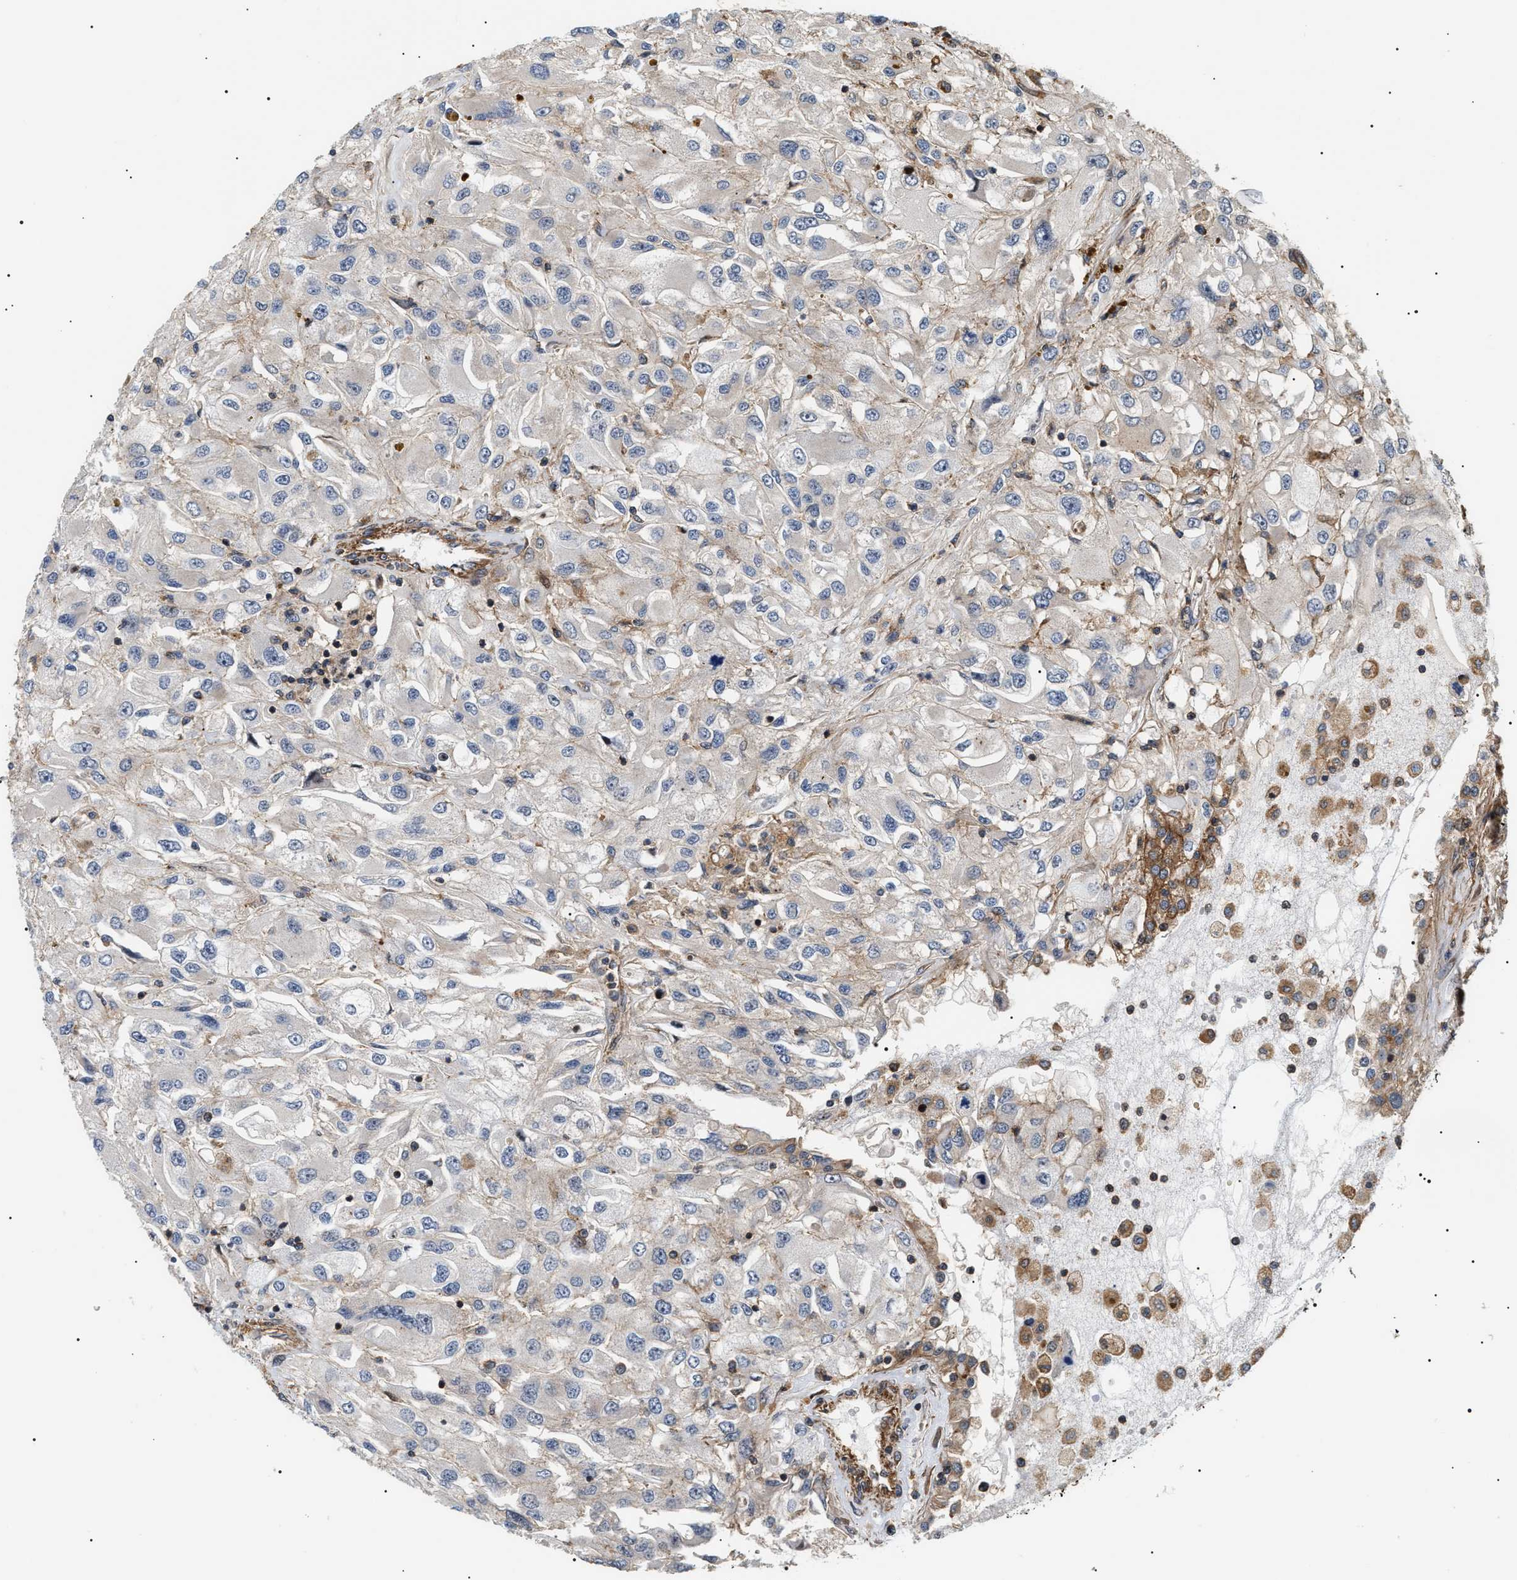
{"staining": {"intensity": "moderate", "quantity": "<25%", "location": "cytoplasmic/membranous"}, "tissue": "renal cancer", "cell_type": "Tumor cells", "image_type": "cancer", "snomed": [{"axis": "morphology", "description": "Adenocarcinoma, NOS"}, {"axis": "topography", "description": "Kidney"}], "caption": "Tumor cells exhibit low levels of moderate cytoplasmic/membranous expression in approximately <25% of cells in human renal cancer.", "gene": "SH3GLB2", "patient": {"sex": "female", "age": 52}}